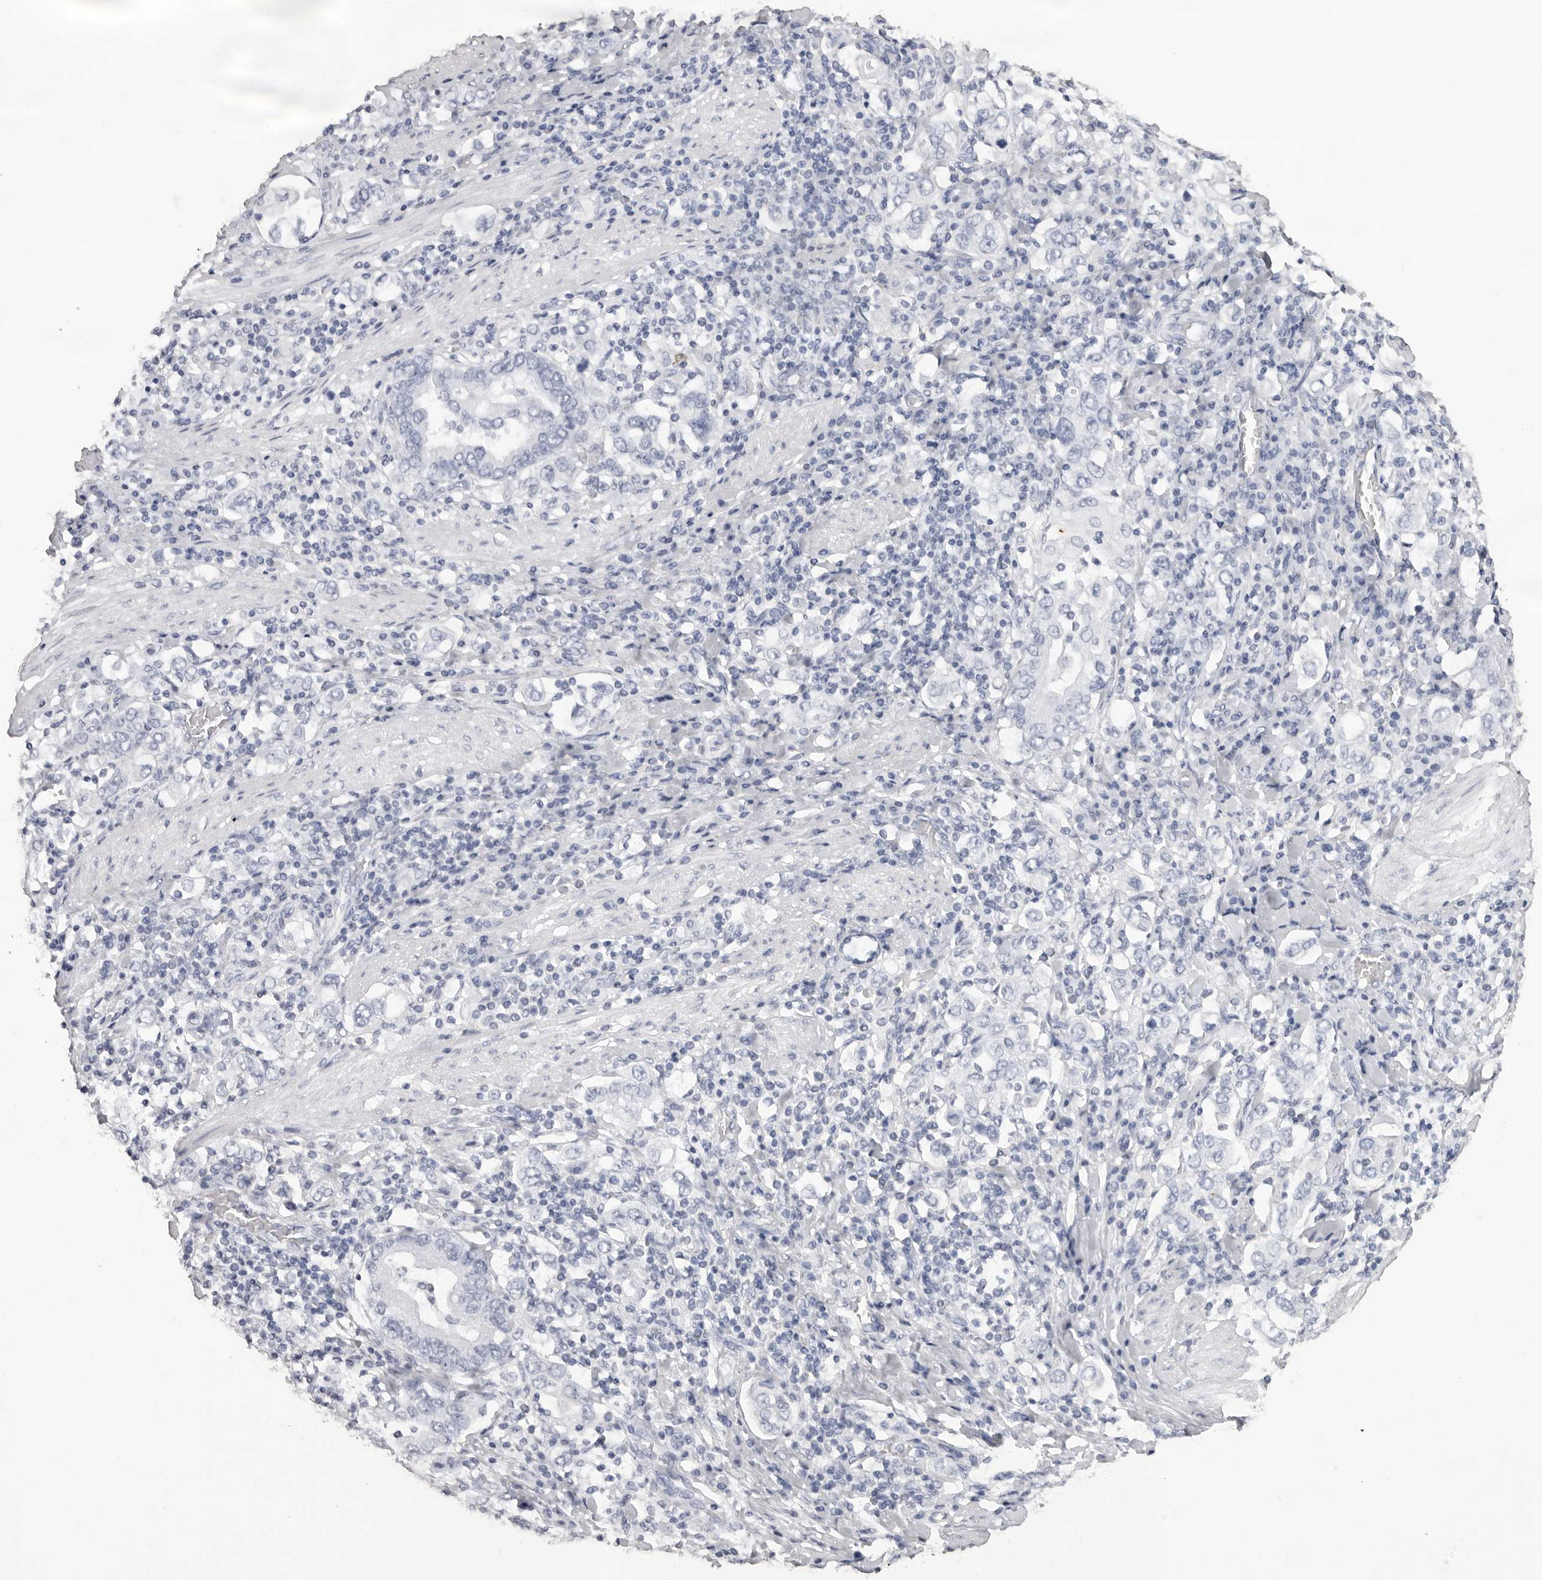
{"staining": {"intensity": "negative", "quantity": "none", "location": "none"}, "tissue": "stomach cancer", "cell_type": "Tumor cells", "image_type": "cancer", "snomed": [{"axis": "morphology", "description": "Adenocarcinoma, NOS"}, {"axis": "topography", "description": "Stomach, upper"}], "caption": "Human stomach adenocarcinoma stained for a protein using immunohistochemistry displays no expression in tumor cells.", "gene": "CST1", "patient": {"sex": "male", "age": 62}}